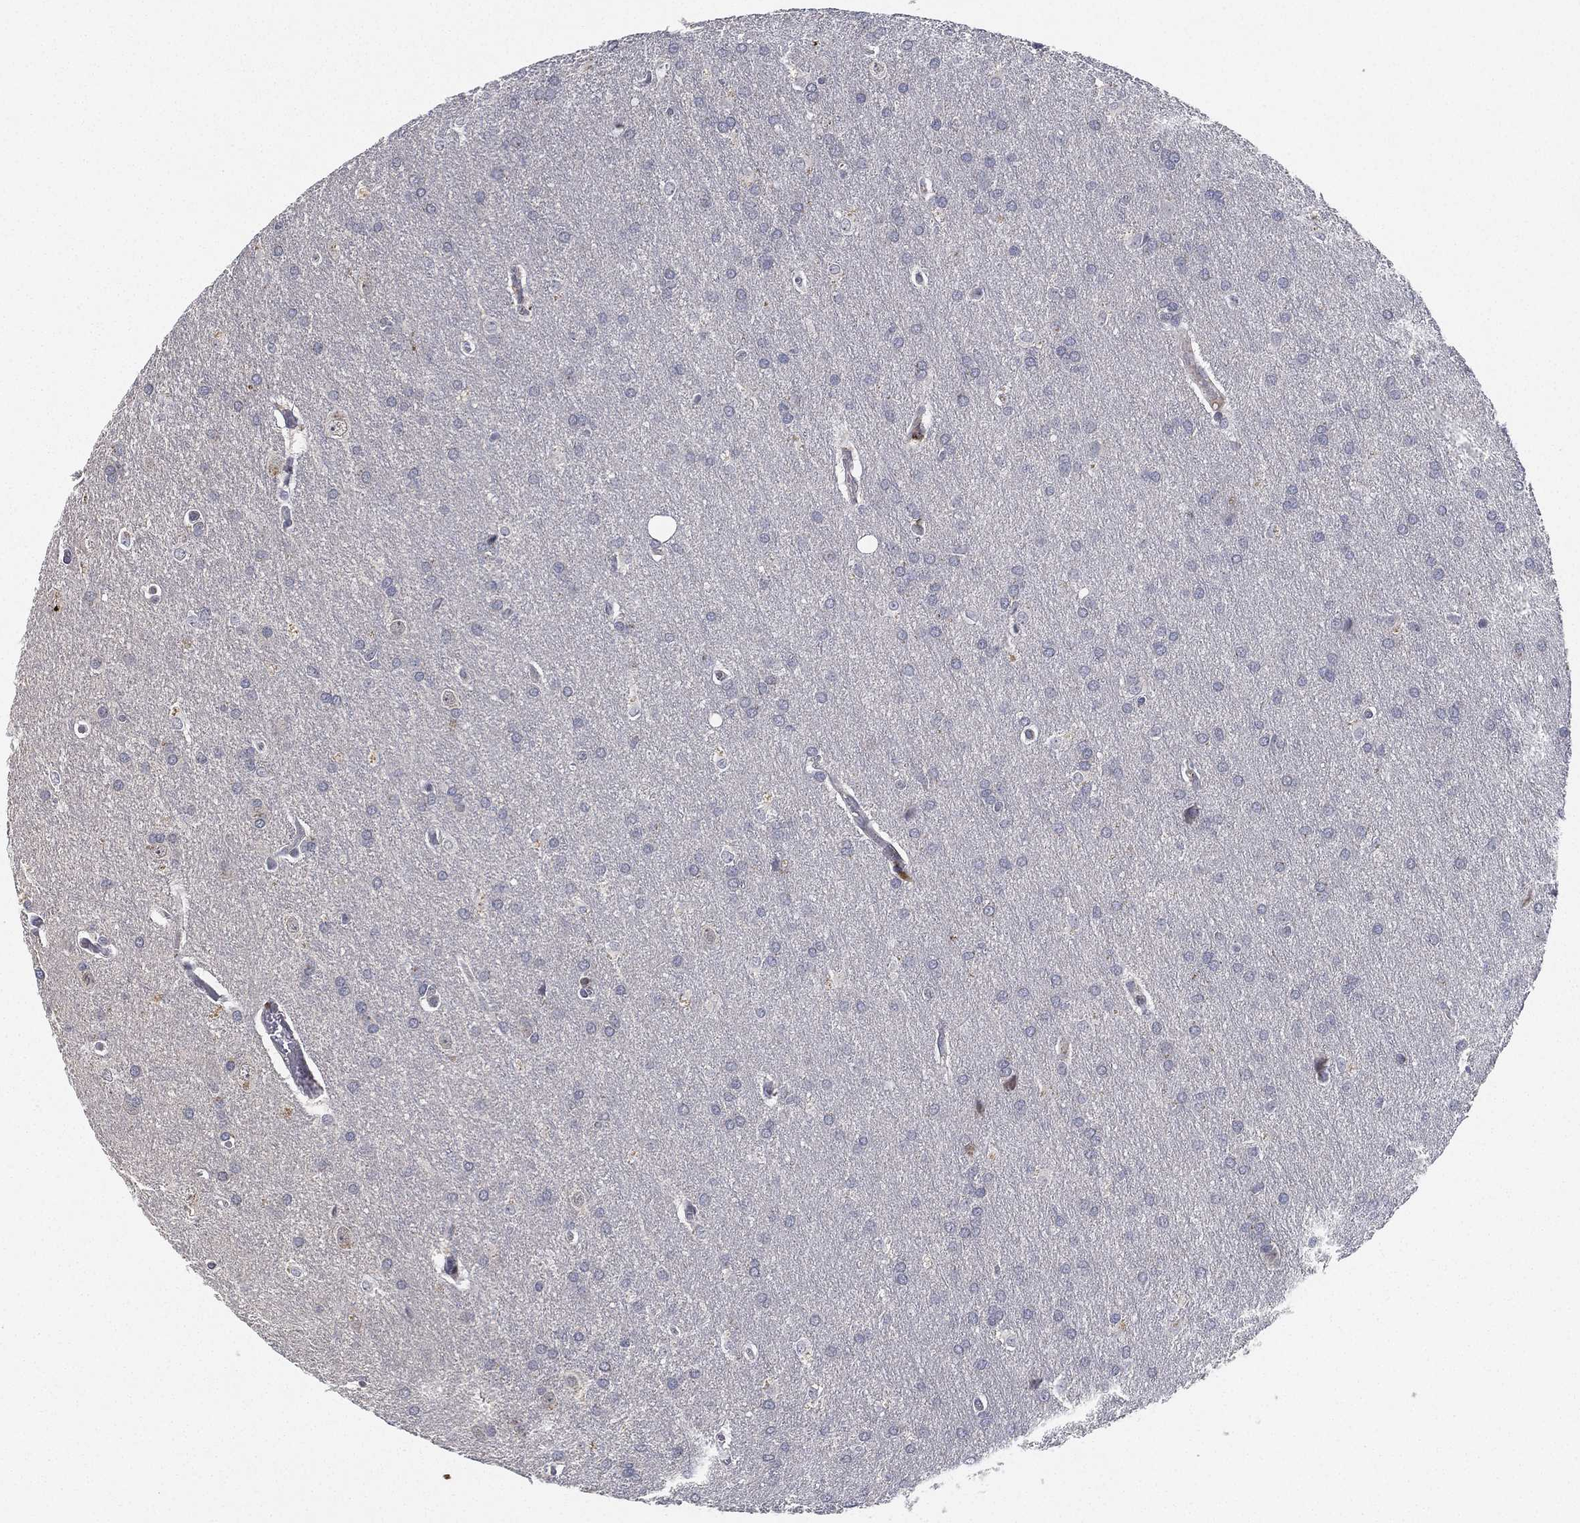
{"staining": {"intensity": "negative", "quantity": "none", "location": "none"}, "tissue": "glioma", "cell_type": "Tumor cells", "image_type": "cancer", "snomed": [{"axis": "morphology", "description": "Glioma, malignant, Low grade"}, {"axis": "topography", "description": "Brain"}], "caption": "DAB (3,3'-diaminobenzidine) immunohistochemical staining of glioma displays no significant expression in tumor cells.", "gene": "CFAP251", "patient": {"sex": "female", "age": 32}}